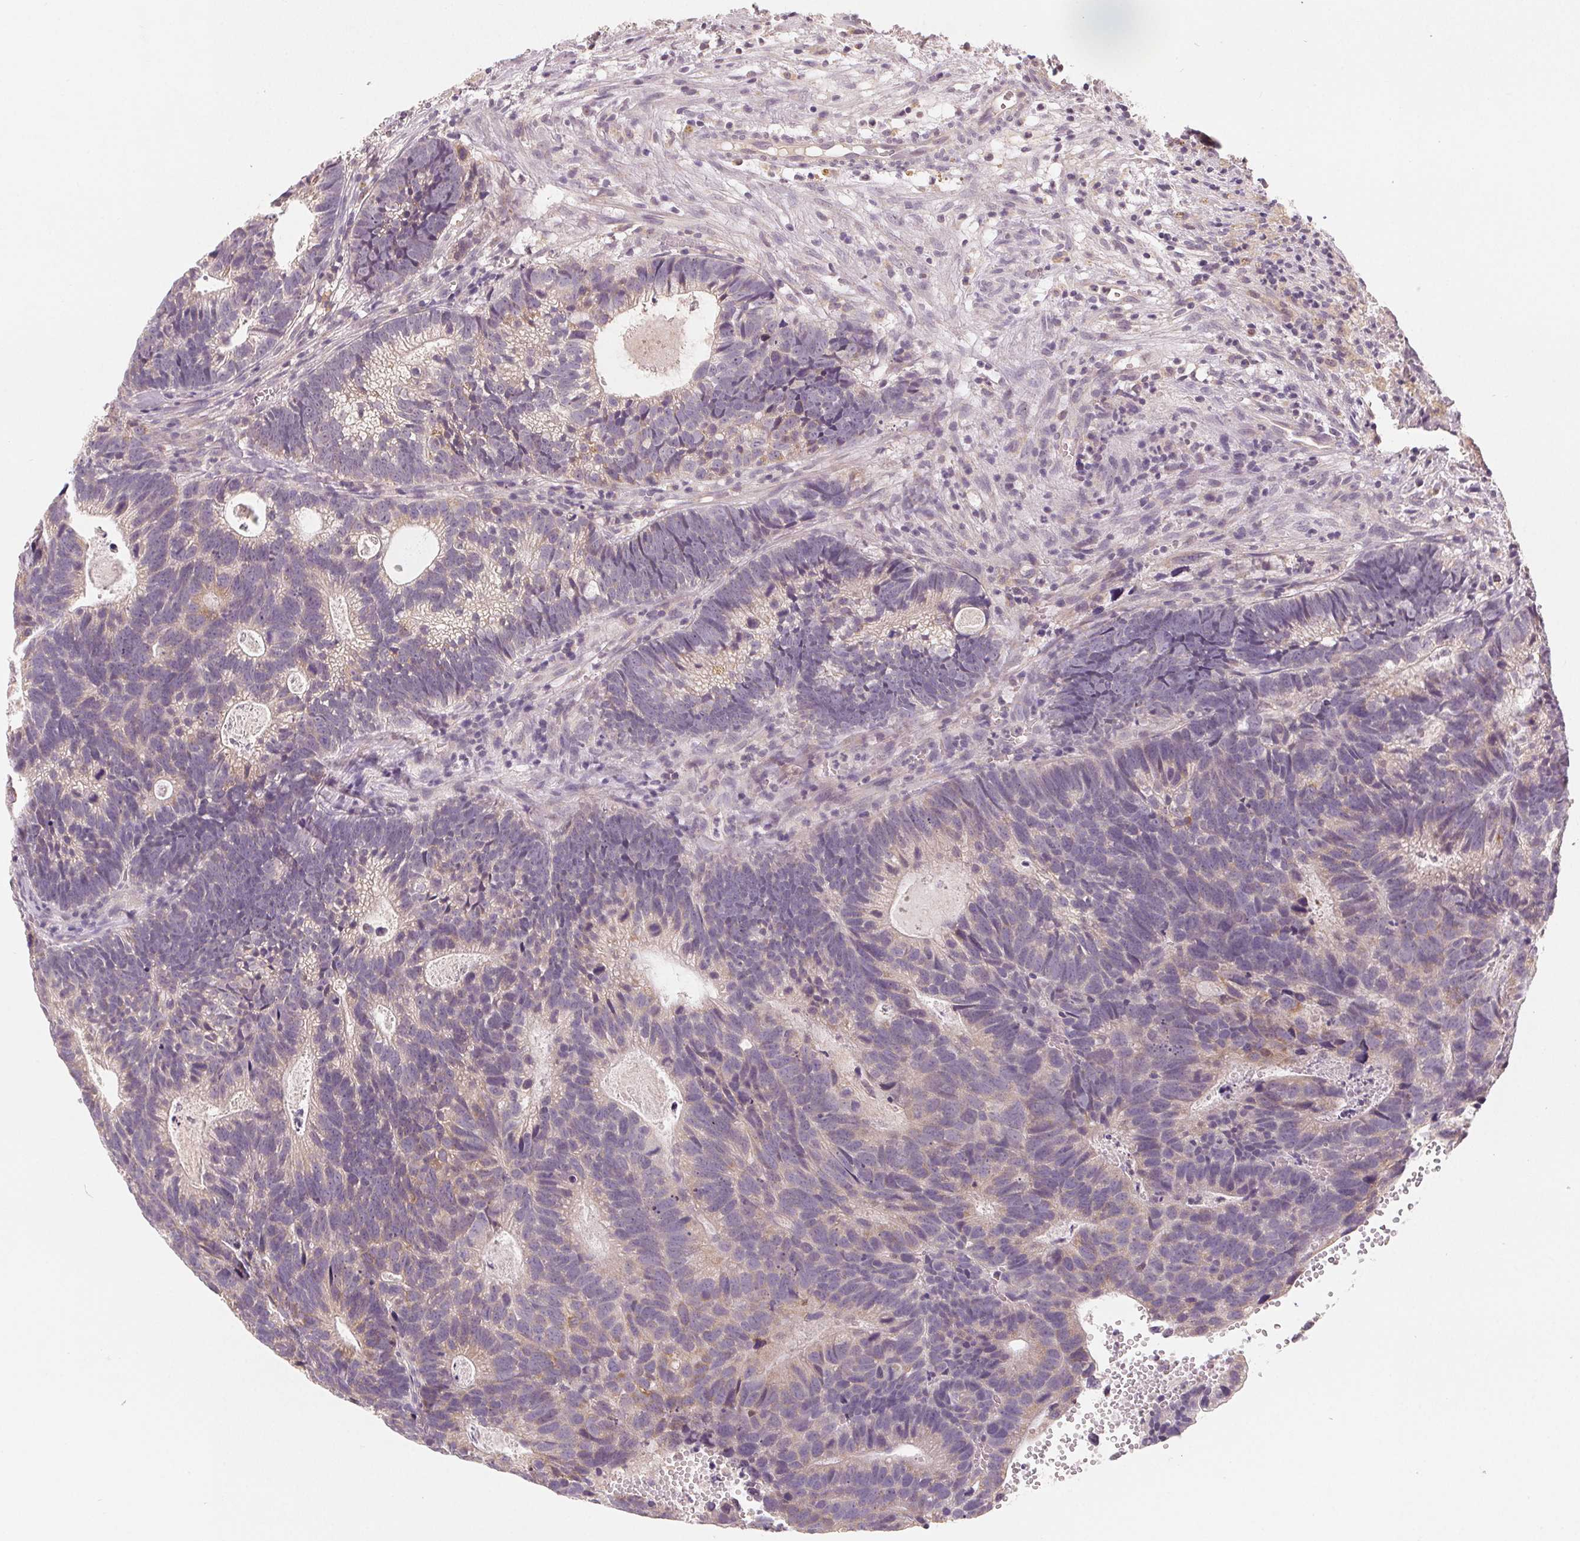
{"staining": {"intensity": "negative", "quantity": "none", "location": "none"}, "tissue": "head and neck cancer", "cell_type": "Tumor cells", "image_type": "cancer", "snomed": [{"axis": "morphology", "description": "Adenocarcinoma, NOS"}, {"axis": "topography", "description": "Head-Neck"}], "caption": "Photomicrograph shows no protein positivity in tumor cells of head and neck adenocarcinoma tissue. (DAB (3,3'-diaminobenzidine) immunohistochemistry, high magnification).", "gene": "GHITM", "patient": {"sex": "male", "age": 62}}